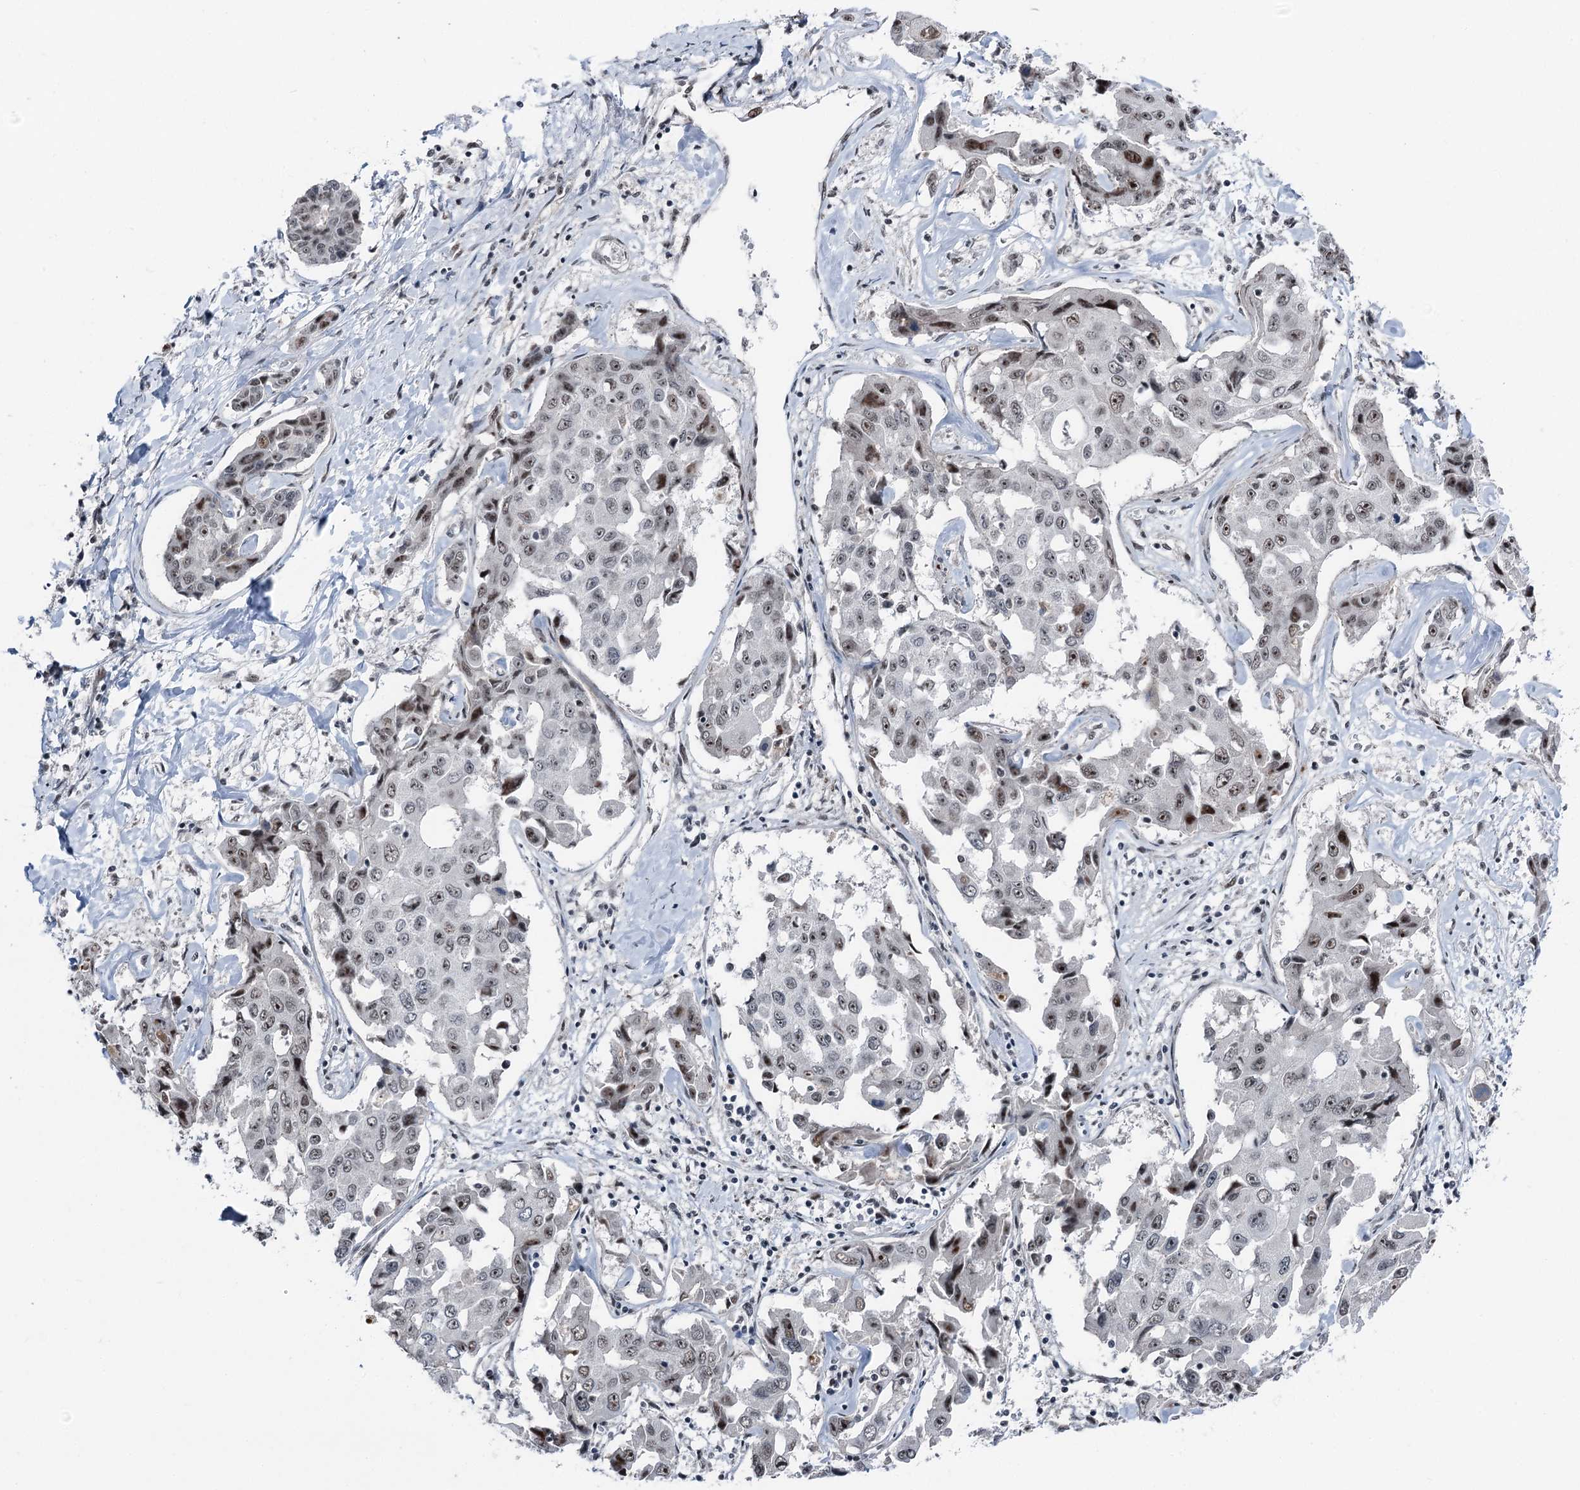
{"staining": {"intensity": "moderate", "quantity": "25%-75%", "location": "nuclear"}, "tissue": "liver cancer", "cell_type": "Tumor cells", "image_type": "cancer", "snomed": [{"axis": "morphology", "description": "Cholangiocarcinoma"}, {"axis": "topography", "description": "Liver"}], "caption": "Liver cancer (cholangiocarcinoma) stained for a protein displays moderate nuclear positivity in tumor cells.", "gene": "POLR2H", "patient": {"sex": "male", "age": 59}}